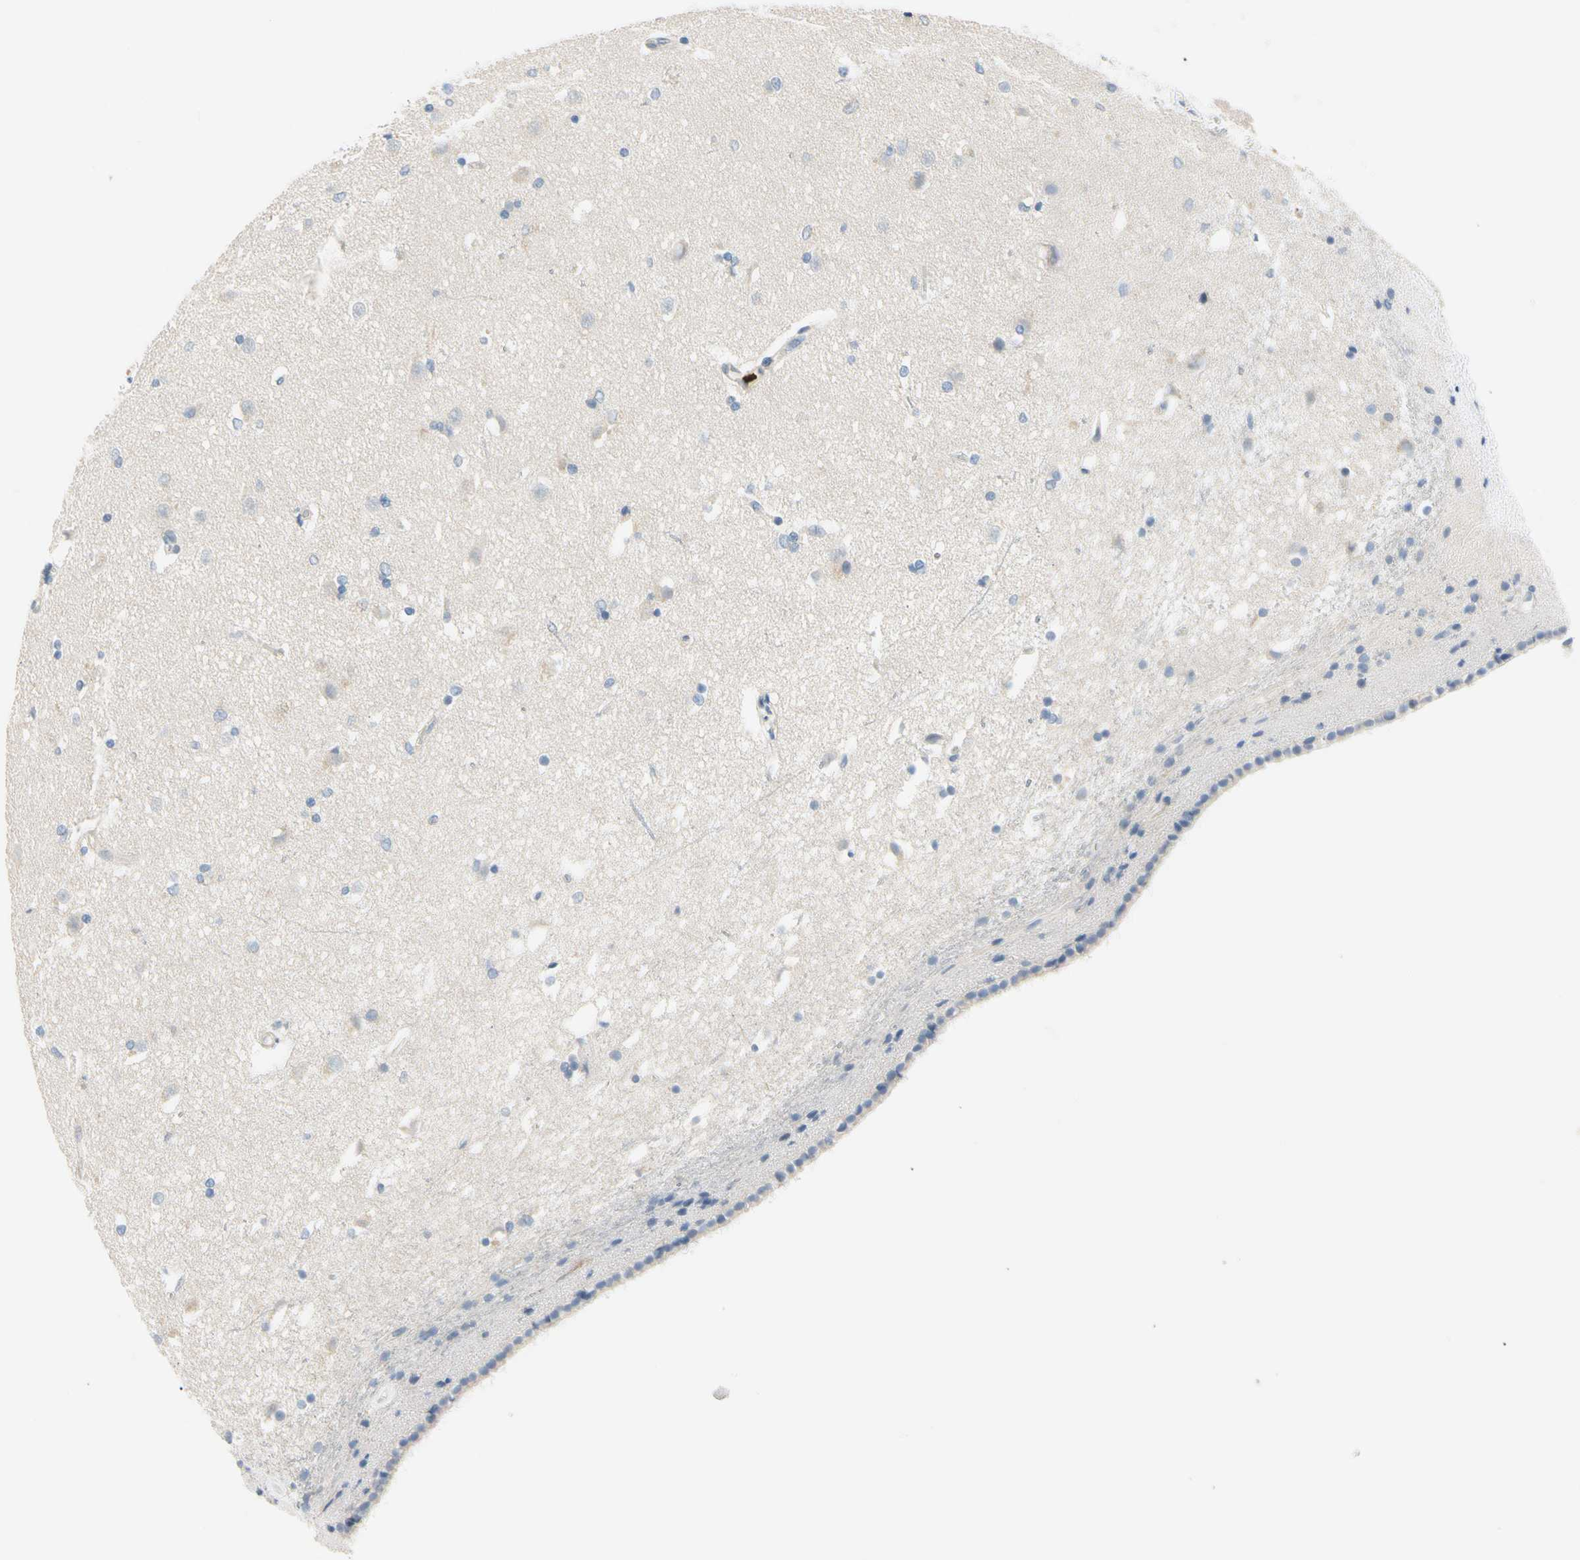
{"staining": {"intensity": "weak", "quantity": "<25%", "location": "cytoplasmic/membranous"}, "tissue": "caudate", "cell_type": "Glial cells", "image_type": "normal", "snomed": [{"axis": "morphology", "description": "Normal tissue, NOS"}, {"axis": "topography", "description": "Lateral ventricle wall"}], "caption": "Glial cells show no significant expression in normal caudate.", "gene": "TRAF5", "patient": {"sex": "female", "age": 19}}